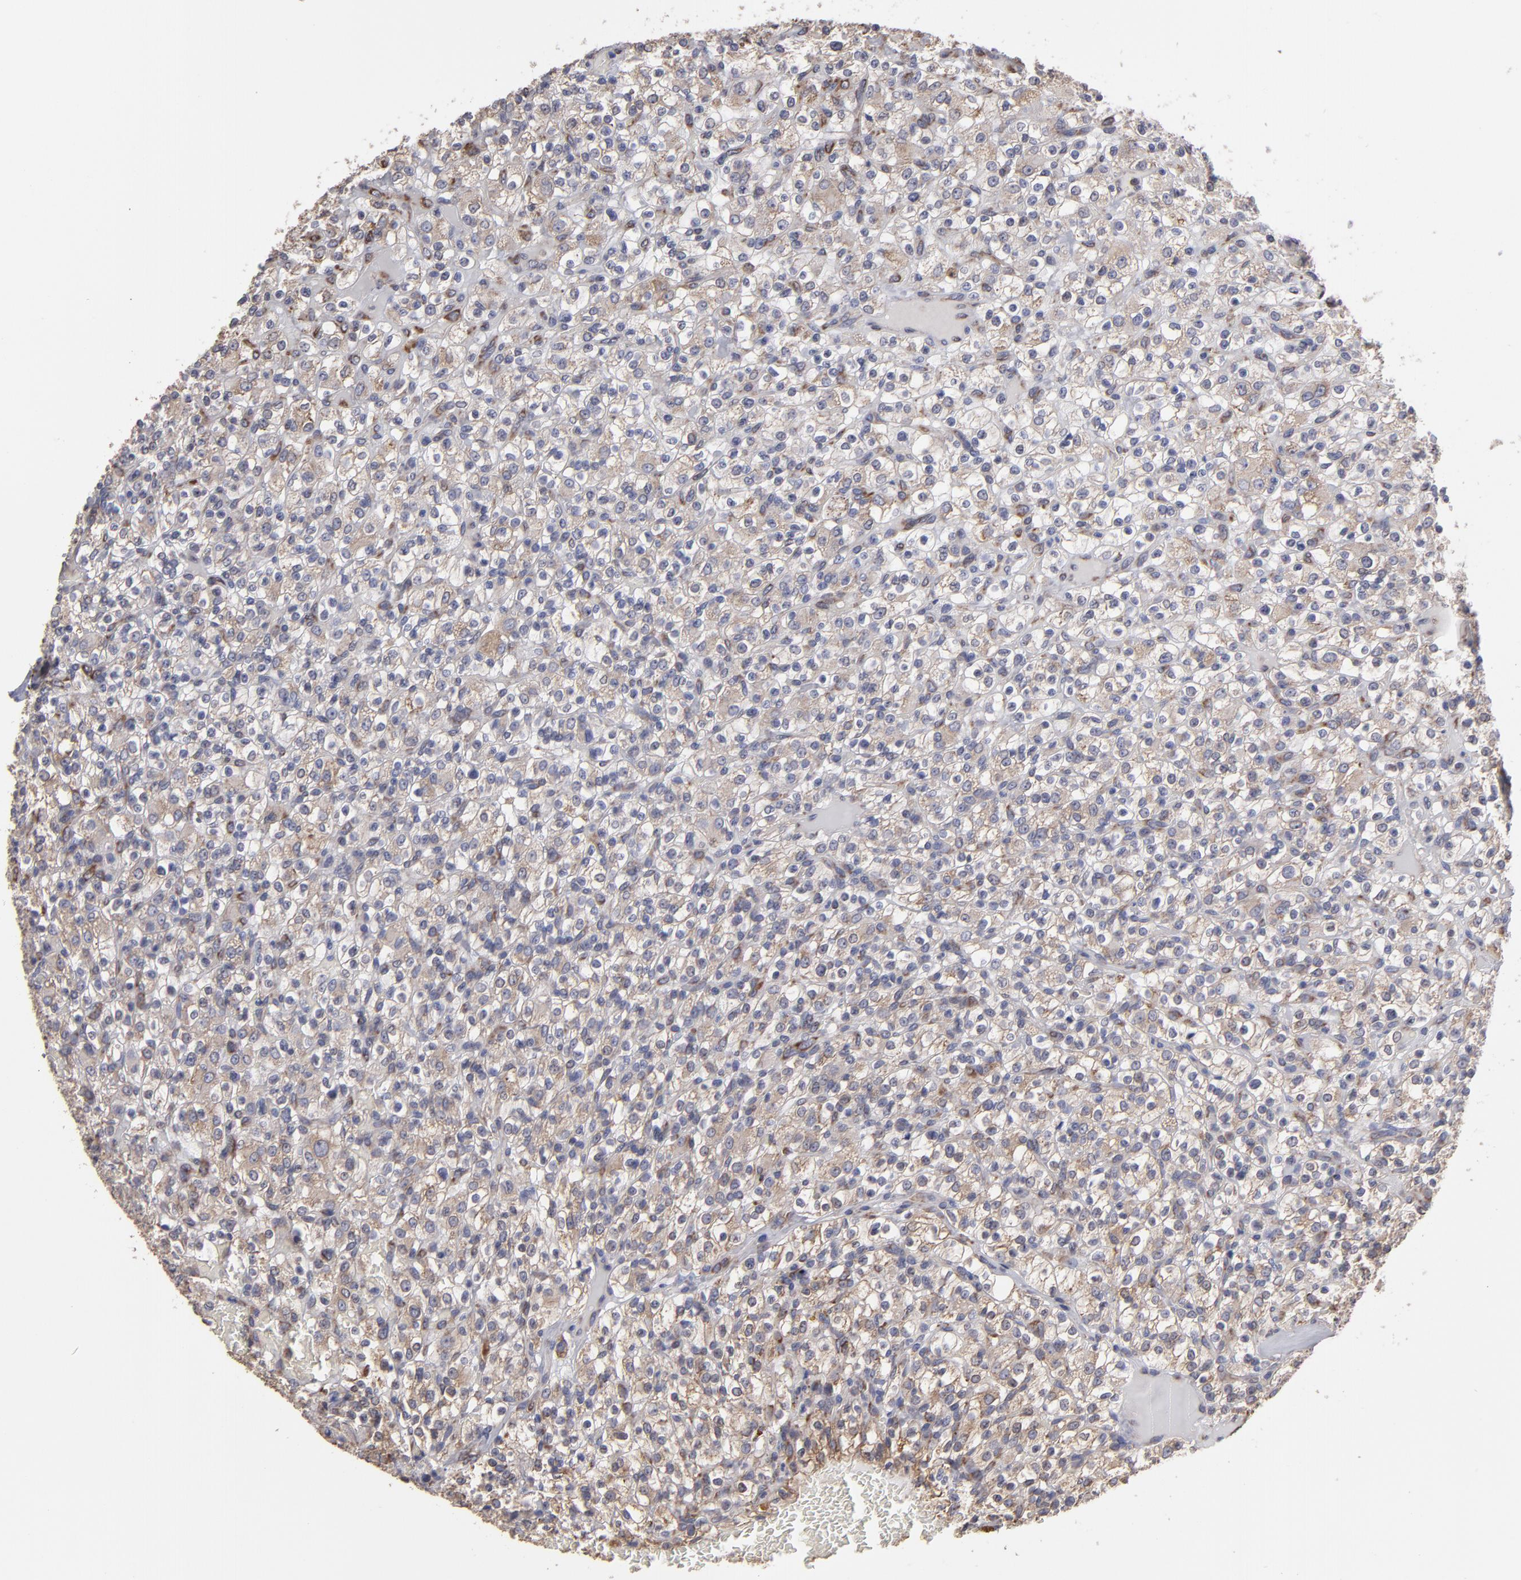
{"staining": {"intensity": "weak", "quantity": "25%-75%", "location": "cytoplasmic/membranous"}, "tissue": "renal cancer", "cell_type": "Tumor cells", "image_type": "cancer", "snomed": [{"axis": "morphology", "description": "Normal tissue, NOS"}, {"axis": "morphology", "description": "Adenocarcinoma, NOS"}, {"axis": "topography", "description": "Kidney"}], "caption": "Renal cancer stained with DAB (3,3'-diaminobenzidine) immunohistochemistry reveals low levels of weak cytoplasmic/membranous positivity in approximately 25%-75% of tumor cells. The protein is shown in brown color, while the nuclei are stained blue.", "gene": "SND1", "patient": {"sex": "female", "age": 72}}